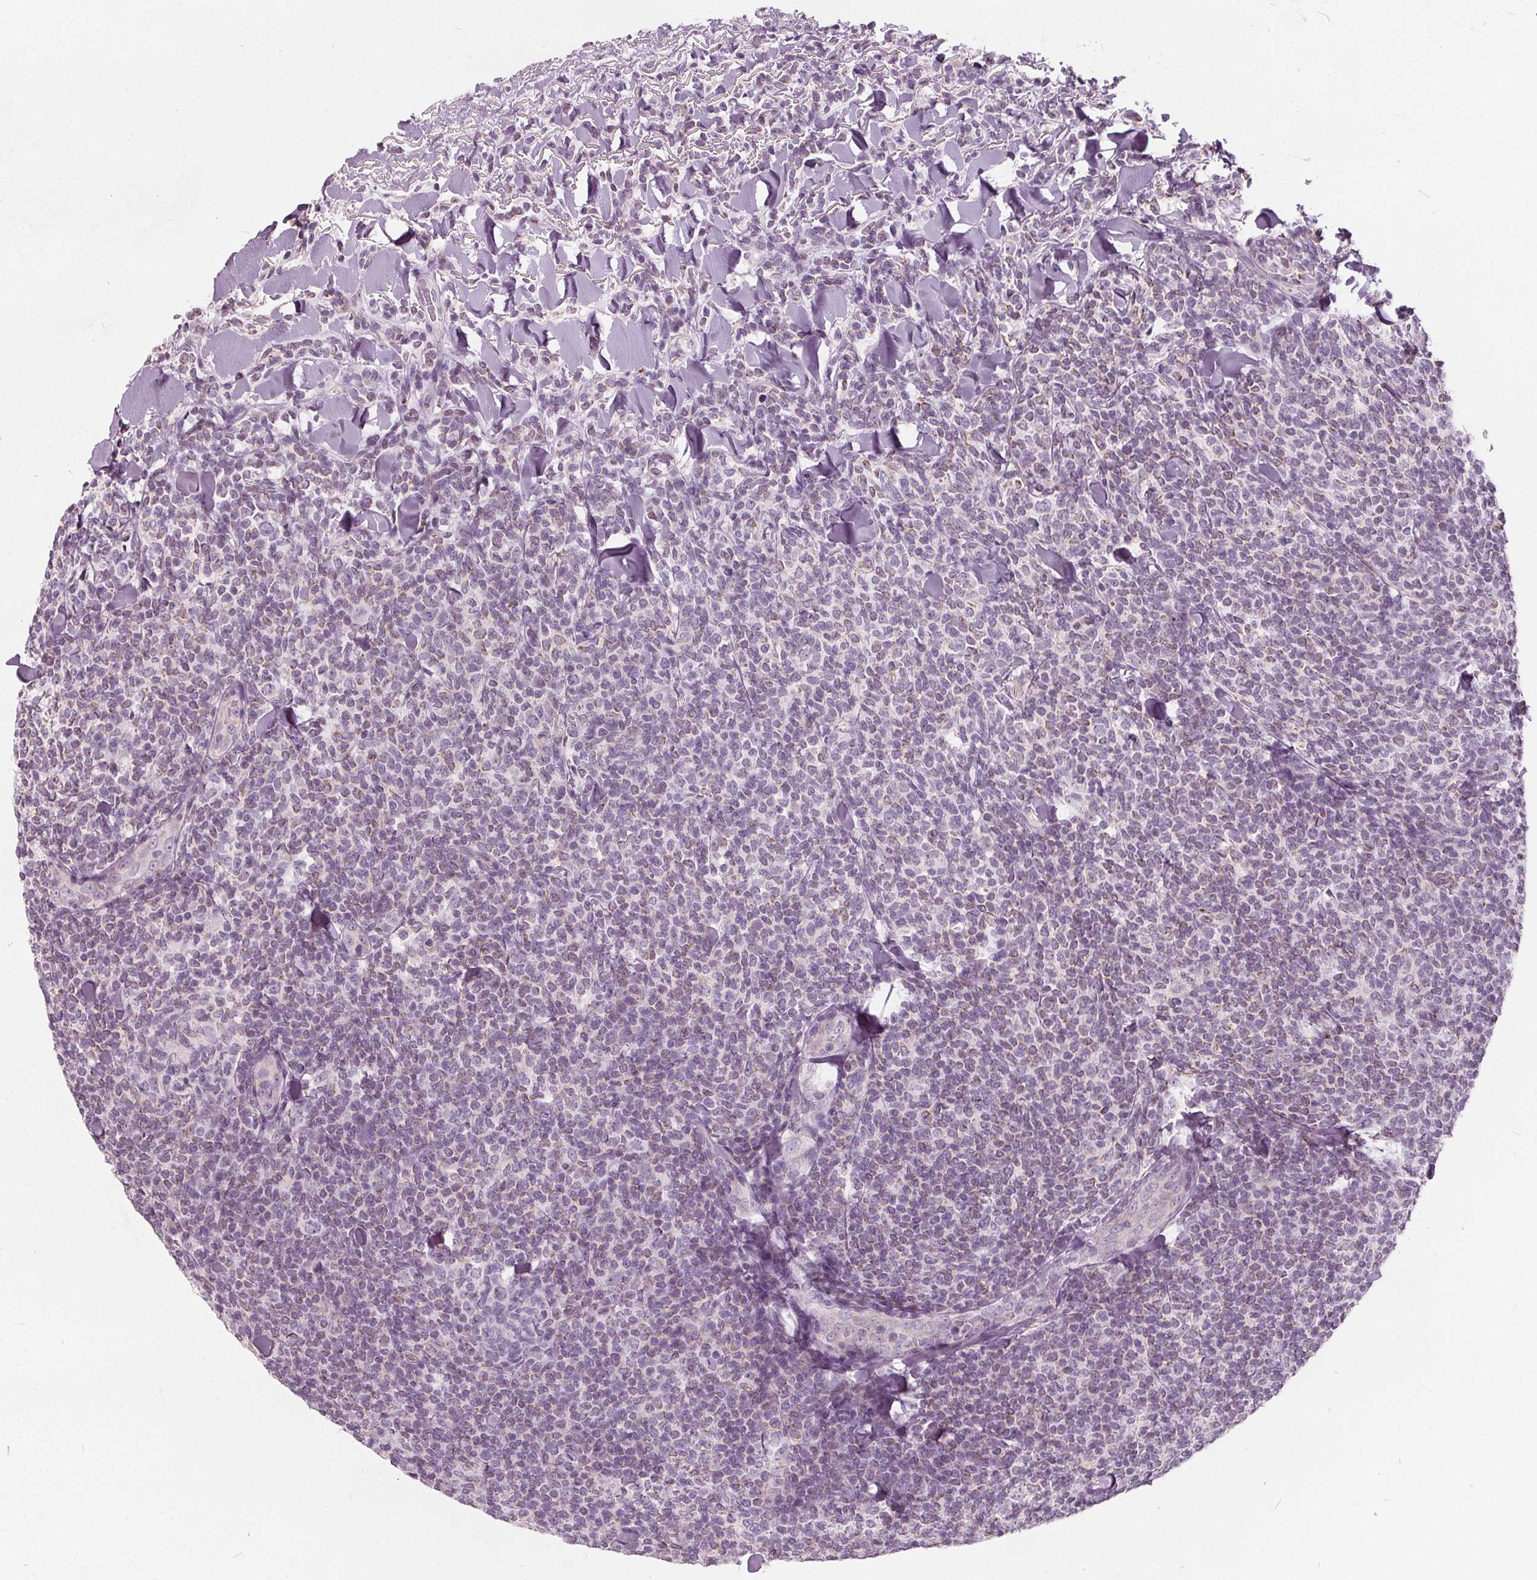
{"staining": {"intensity": "negative", "quantity": "none", "location": "none"}, "tissue": "lymphoma", "cell_type": "Tumor cells", "image_type": "cancer", "snomed": [{"axis": "morphology", "description": "Malignant lymphoma, non-Hodgkin's type, Low grade"}, {"axis": "topography", "description": "Lymph node"}], "caption": "Lymphoma stained for a protein using IHC displays no expression tumor cells.", "gene": "ECI2", "patient": {"sex": "female", "age": 56}}